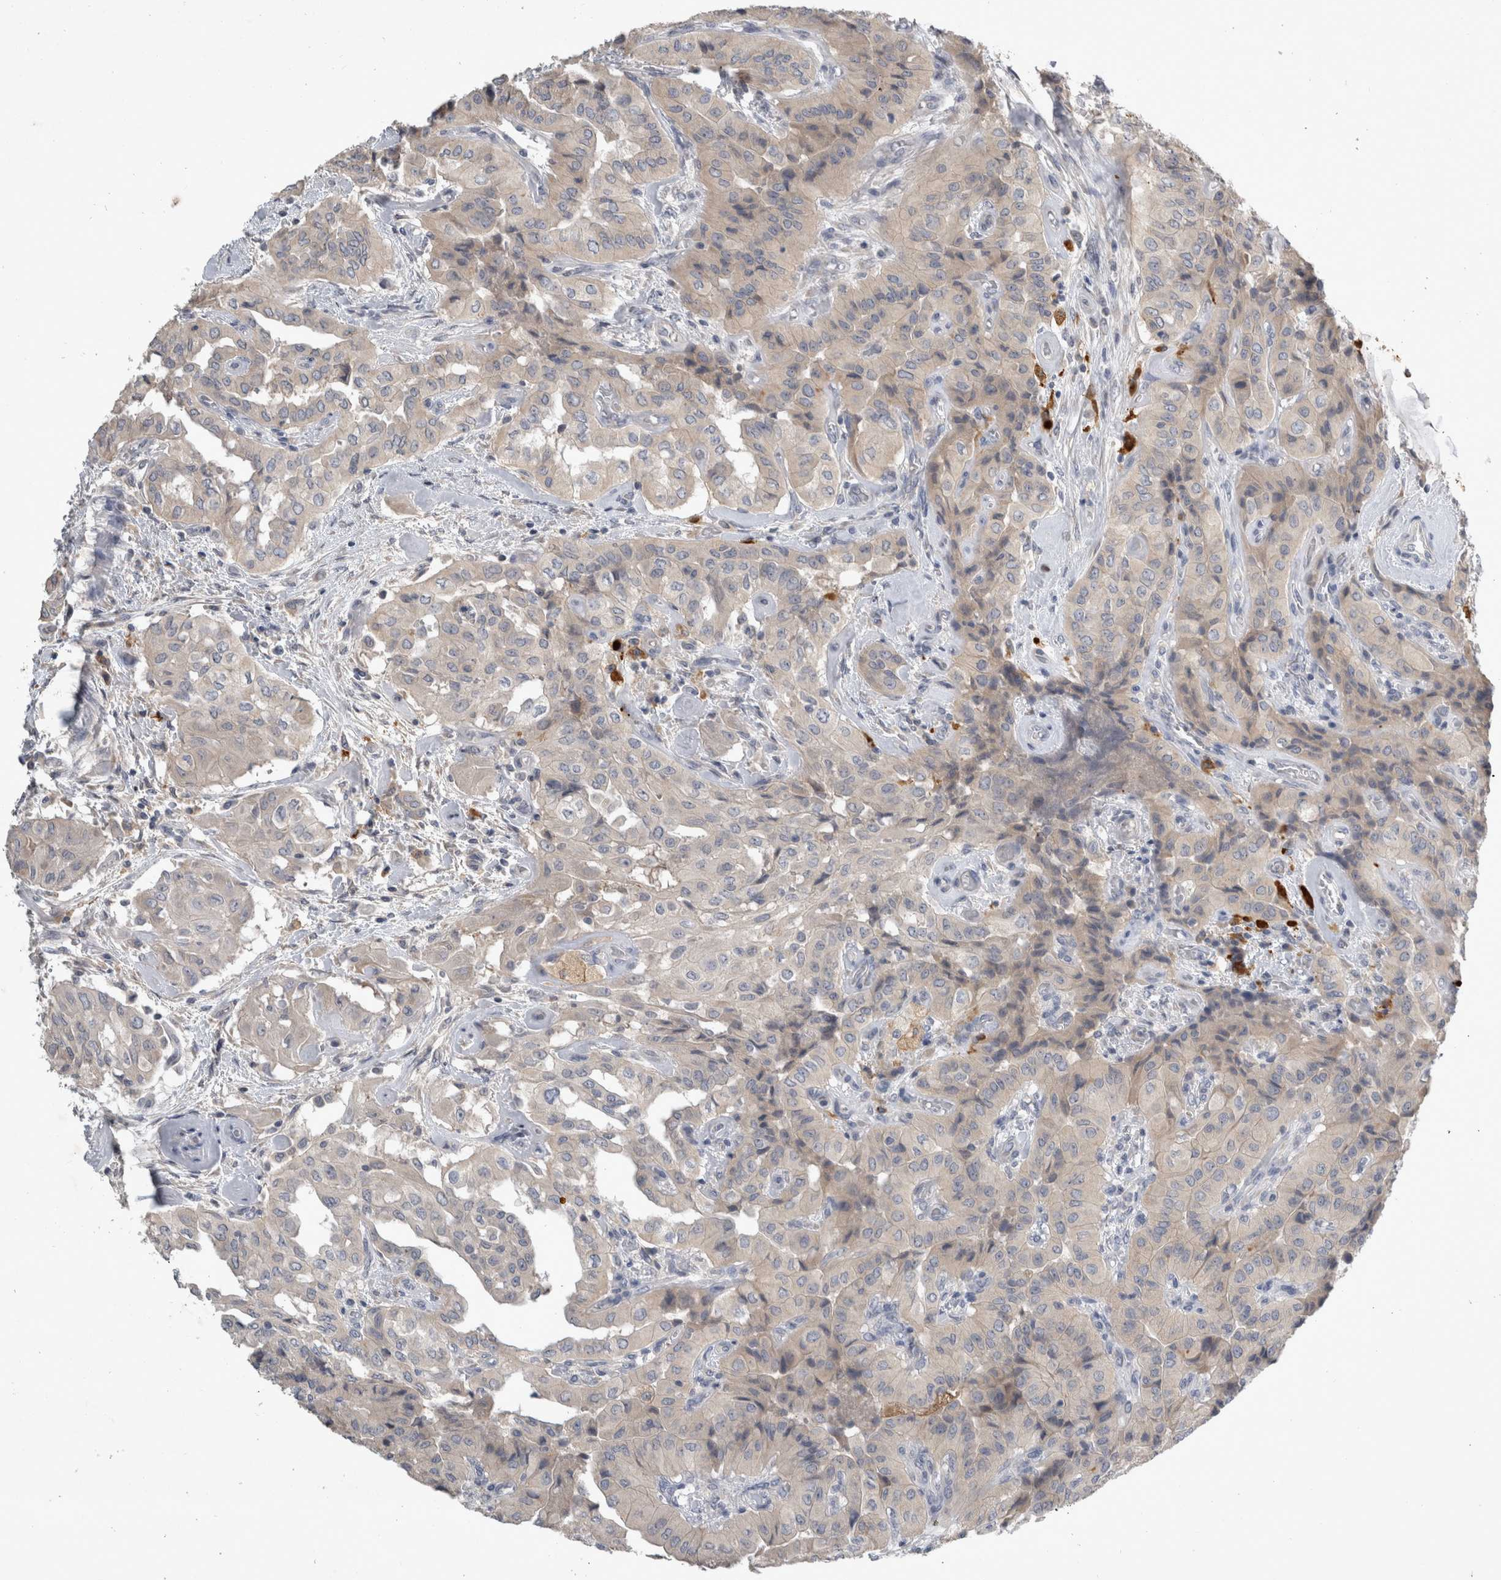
{"staining": {"intensity": "negative", "quantity": "none", "location": "none"}, "tissue": "thyroid cancer", "cell_type": "Tumor cells", "image_type": "cancer", "snomed": [{"axis": "morphology", "description": "Papillary adenocarcinoma, NOS"}, {"axis": "topography", "description": "Thyroid gland"}], "caption": "Immunohistochemistry of human papillary adenocarcinoma (thyroid) exhibits no staining in tumor cells.", "gene": "SLC22A11", "patient": {"sex": "female", "age": 59}}